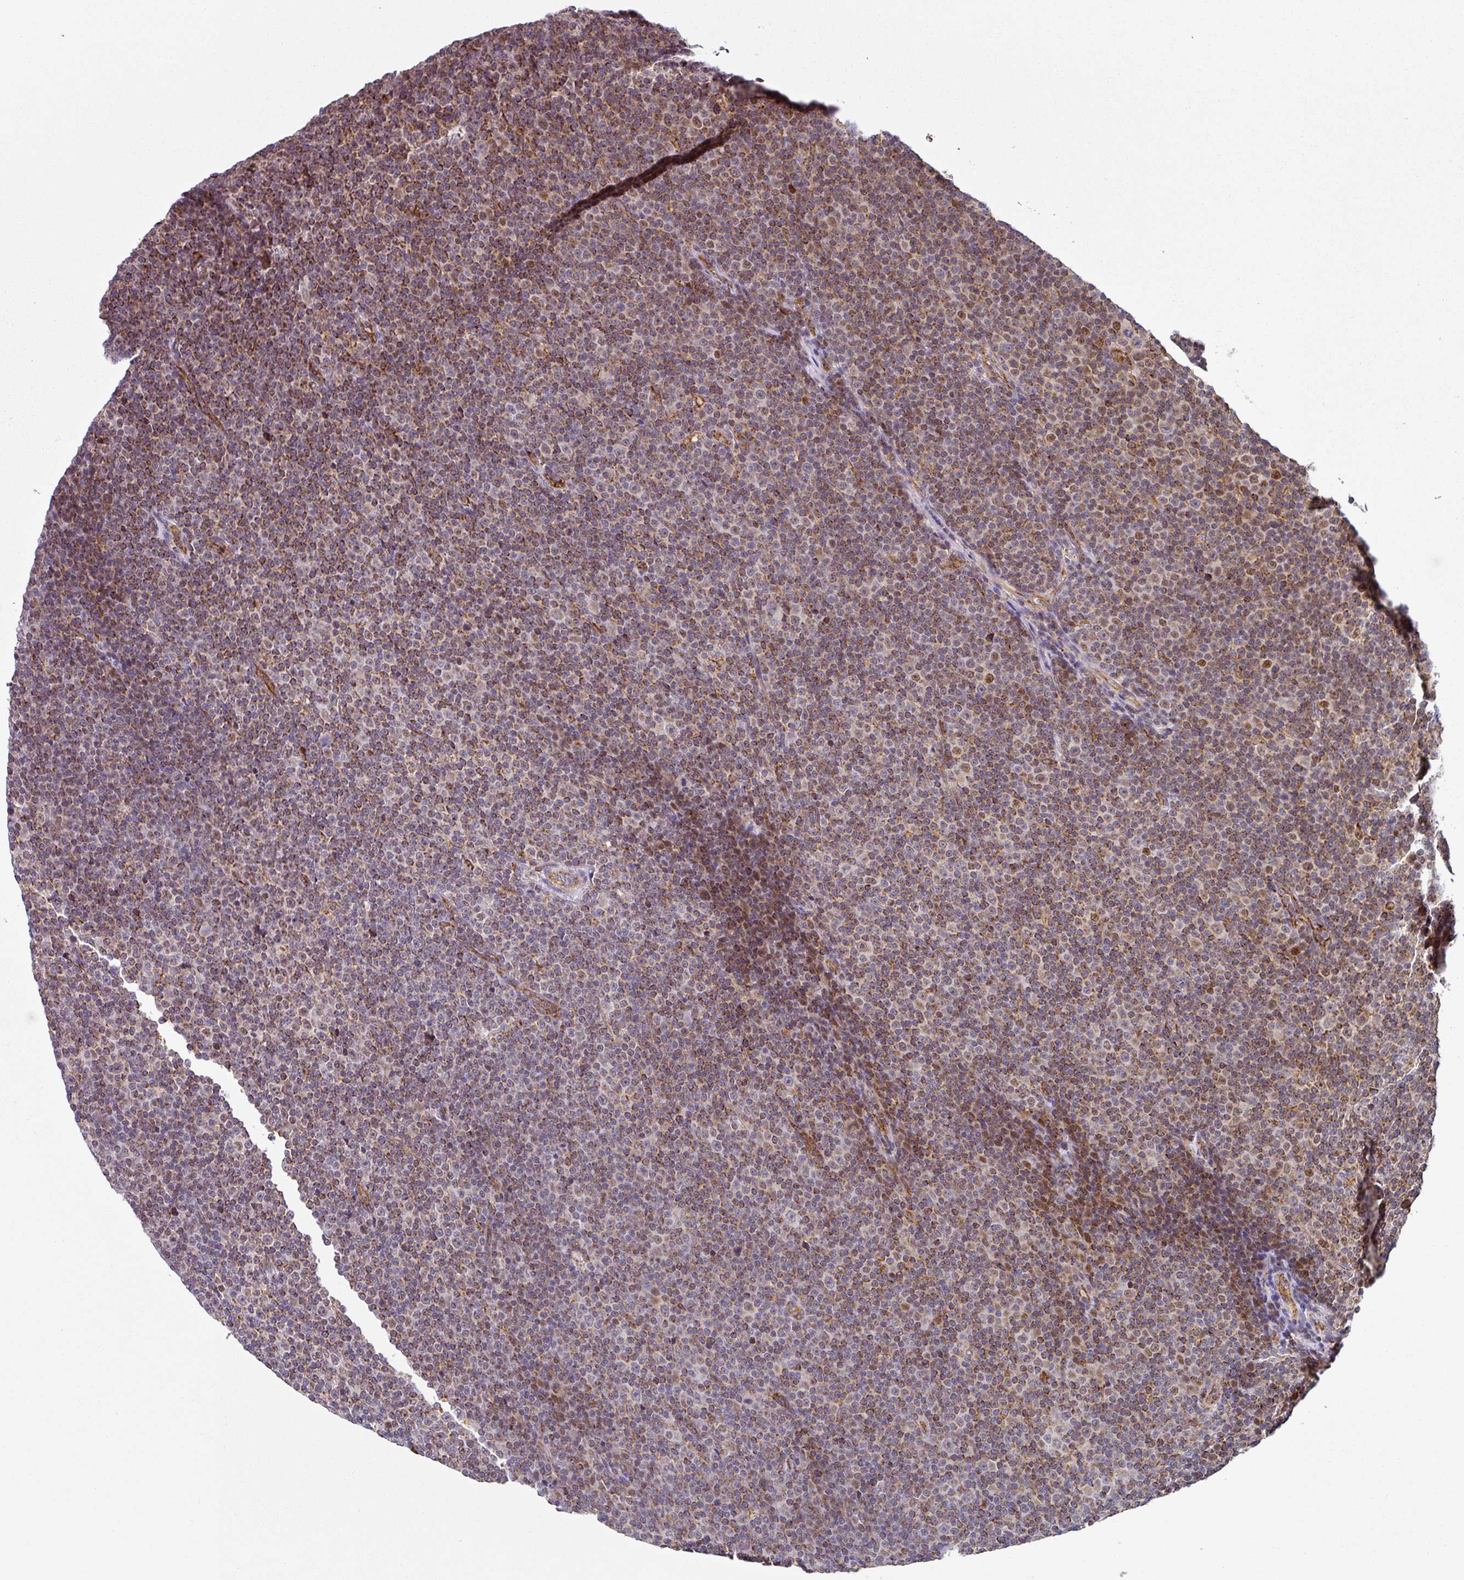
{"staining": {"intensity": "moderate", "quantity": "25%-75%", "location": "cytoplasmic/membranous"}, "tissue": "lymphoma", "cell_type": "Tumor cells", "image_type": "cancer", "snomed": [{"axis": "morphology", "description": "Malignant lymphoma, non-Hodgkin's type, Low grade"}, {"axis": "topography", "description": "Lymph node"}], "caption": "A micrograph of lymphoma stained for a protein displays moderate cytoplasmic/membranous brown staining in tumor cells.", "gene": "PRELID3B", "patient": {"sex": "female", "age": 67}}